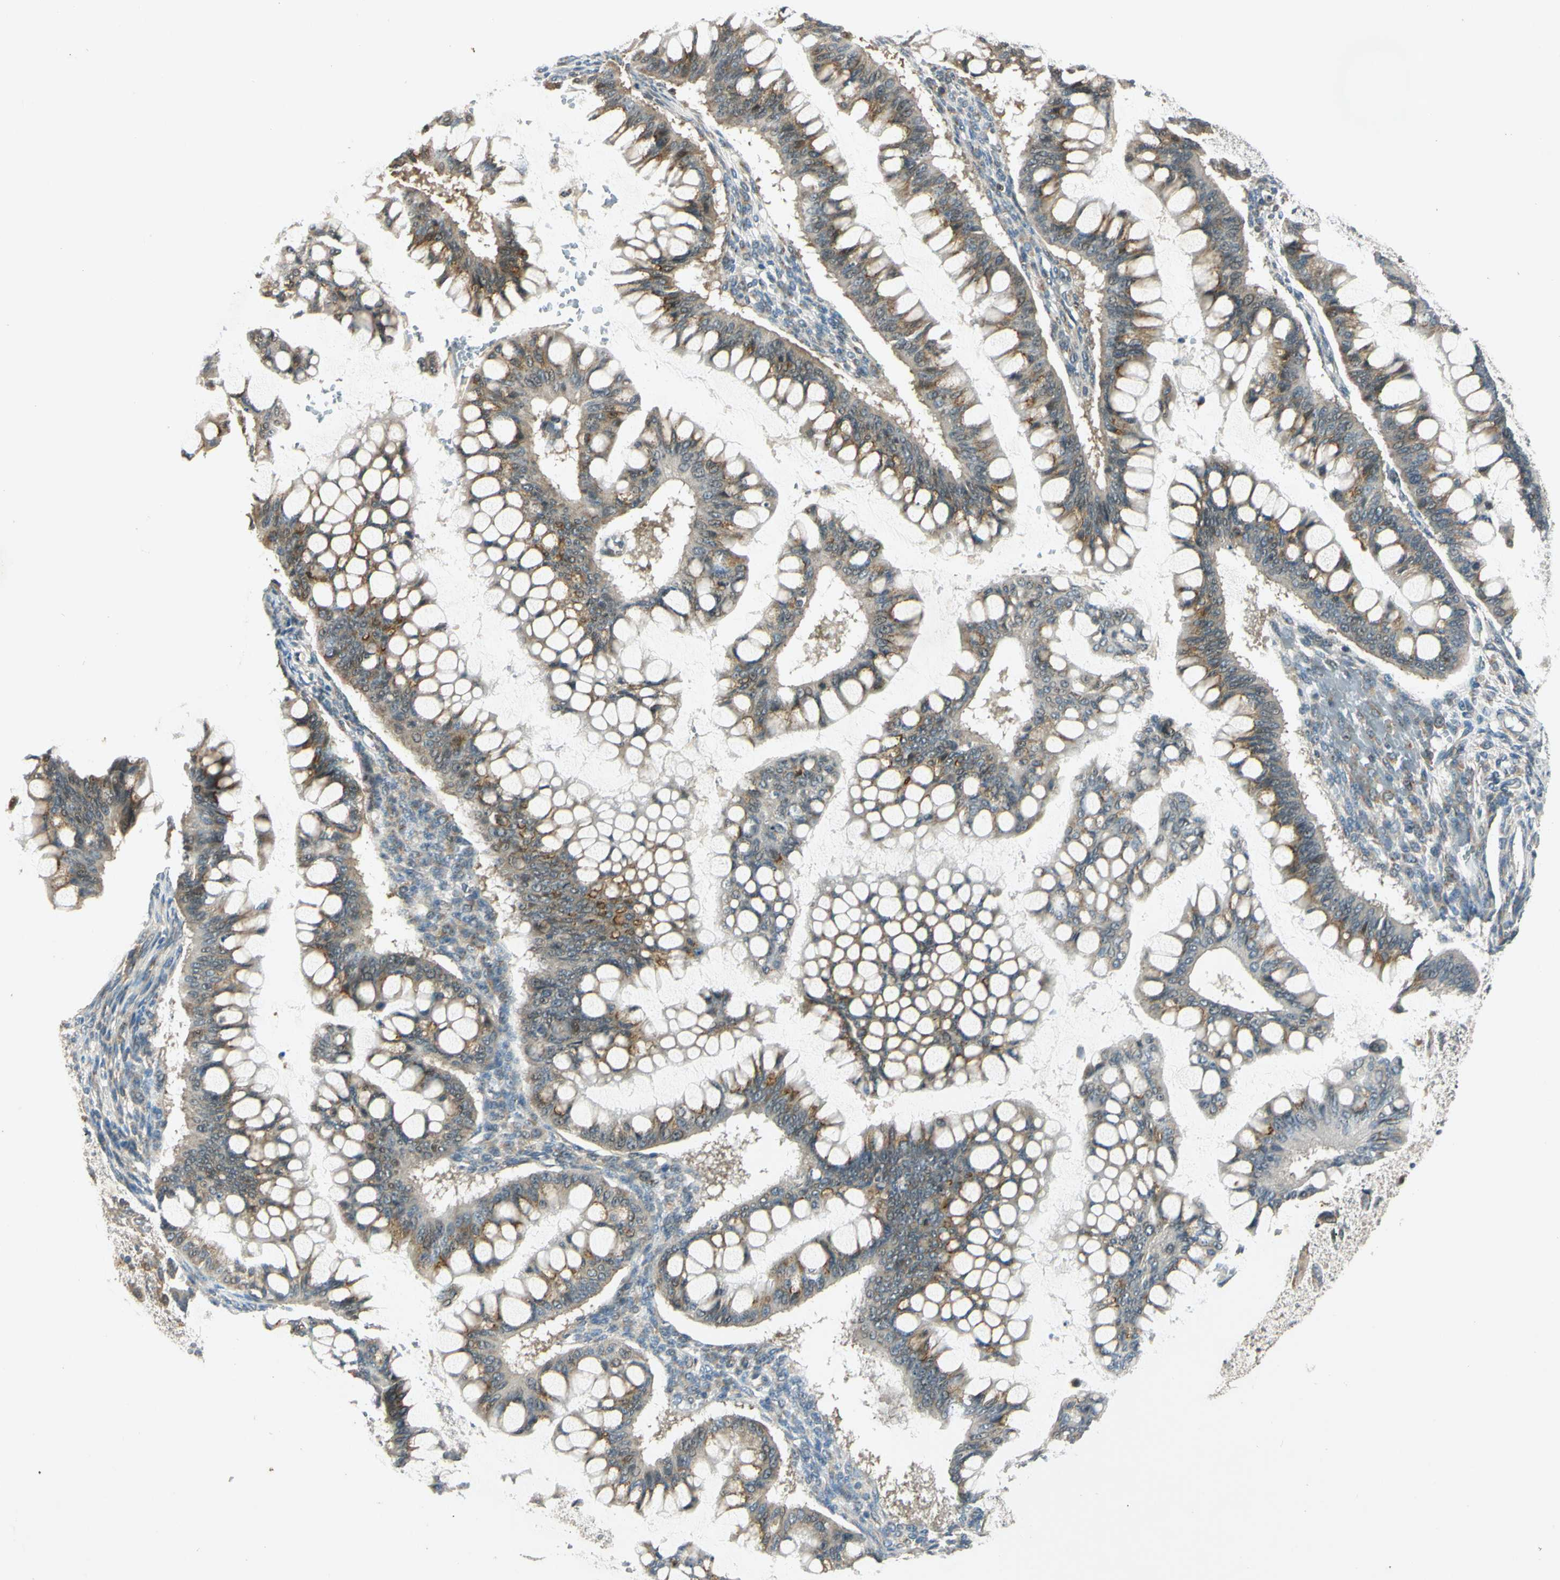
{"staining": {"intensity": "strong", "quantity": ">75%", "location": "cytoplasmic/membranous"}, "tissue": "ovarian cancer", "cell_type": "Tumor cells", "image_type": "cancer", "snomed": [{"axis": "morphology", "description": "Cystadenocarcinoma, mucinous, NOS"}, {"axis": "topography", "description": "Ovary"}], "caption": "There is high levels of strong cytoplasmic/membranous expression in tumor cells of ovarian mucinous cystadenocarcinoma, as demonstrated by immunohistochemical staining (brown color).", "gene": "RPS6KB2", "patient": {"sex": "female", "age": 73}}